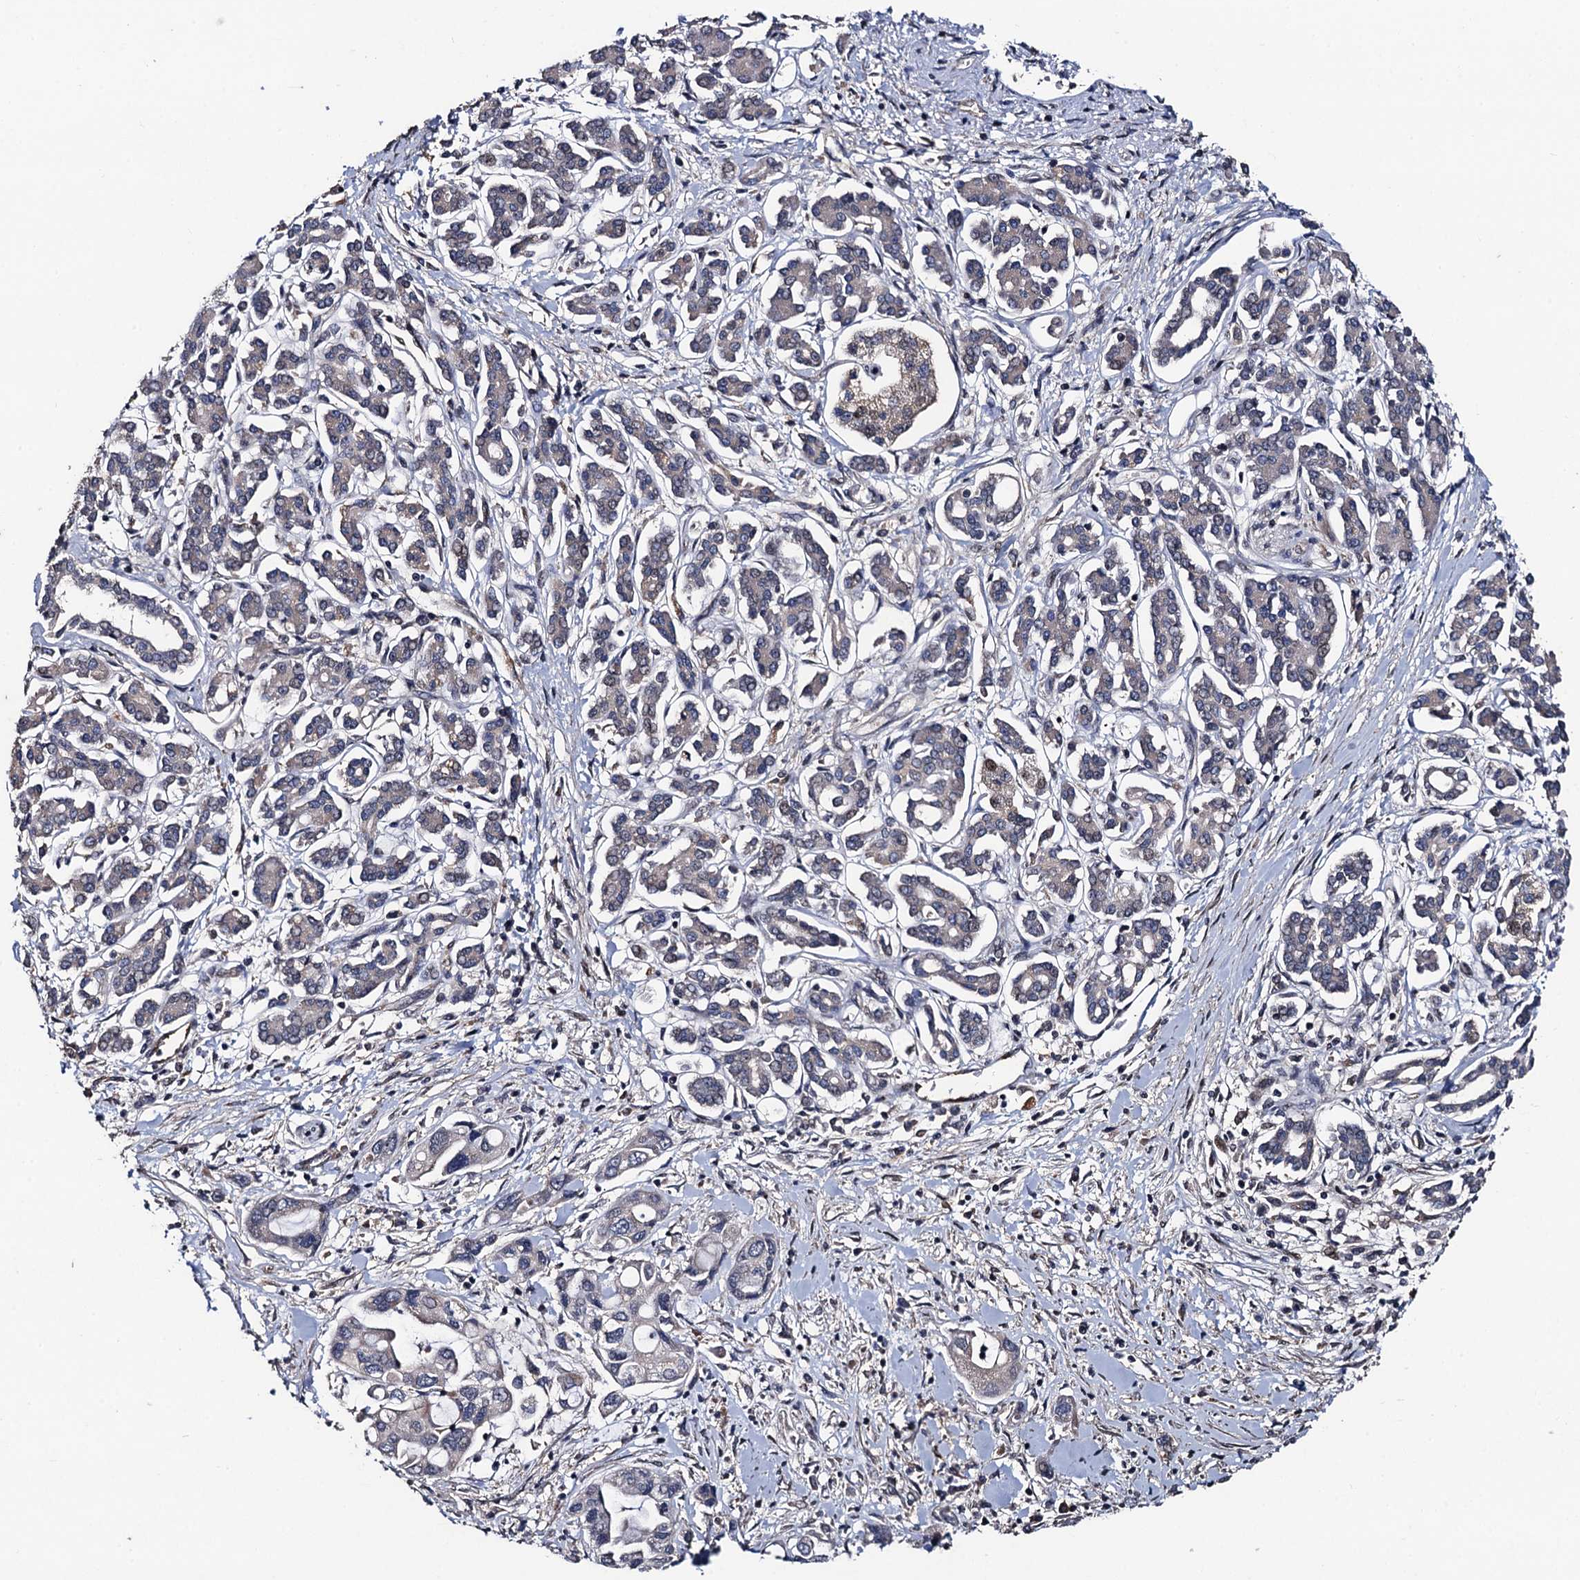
{"staining": {"intensity": "negative", "quantity": "none", "location": "none"}, "tissue": "pancreatic cancer", "cell_type": "Tumor cells", "image_type": "cancer", "snomed": [{"axis": "morphology", "description": "Adenocarcinoma, NOS"}, {"axis": "topography", "description": "Pancreas"}], "caption": "Immunohistochemistry (IHC) of adenocarcinoma (pancreatic) reveals no staining in tumor cells.", "gene": "PPTC7", "patient": {"sex": "female", "age": 50}}